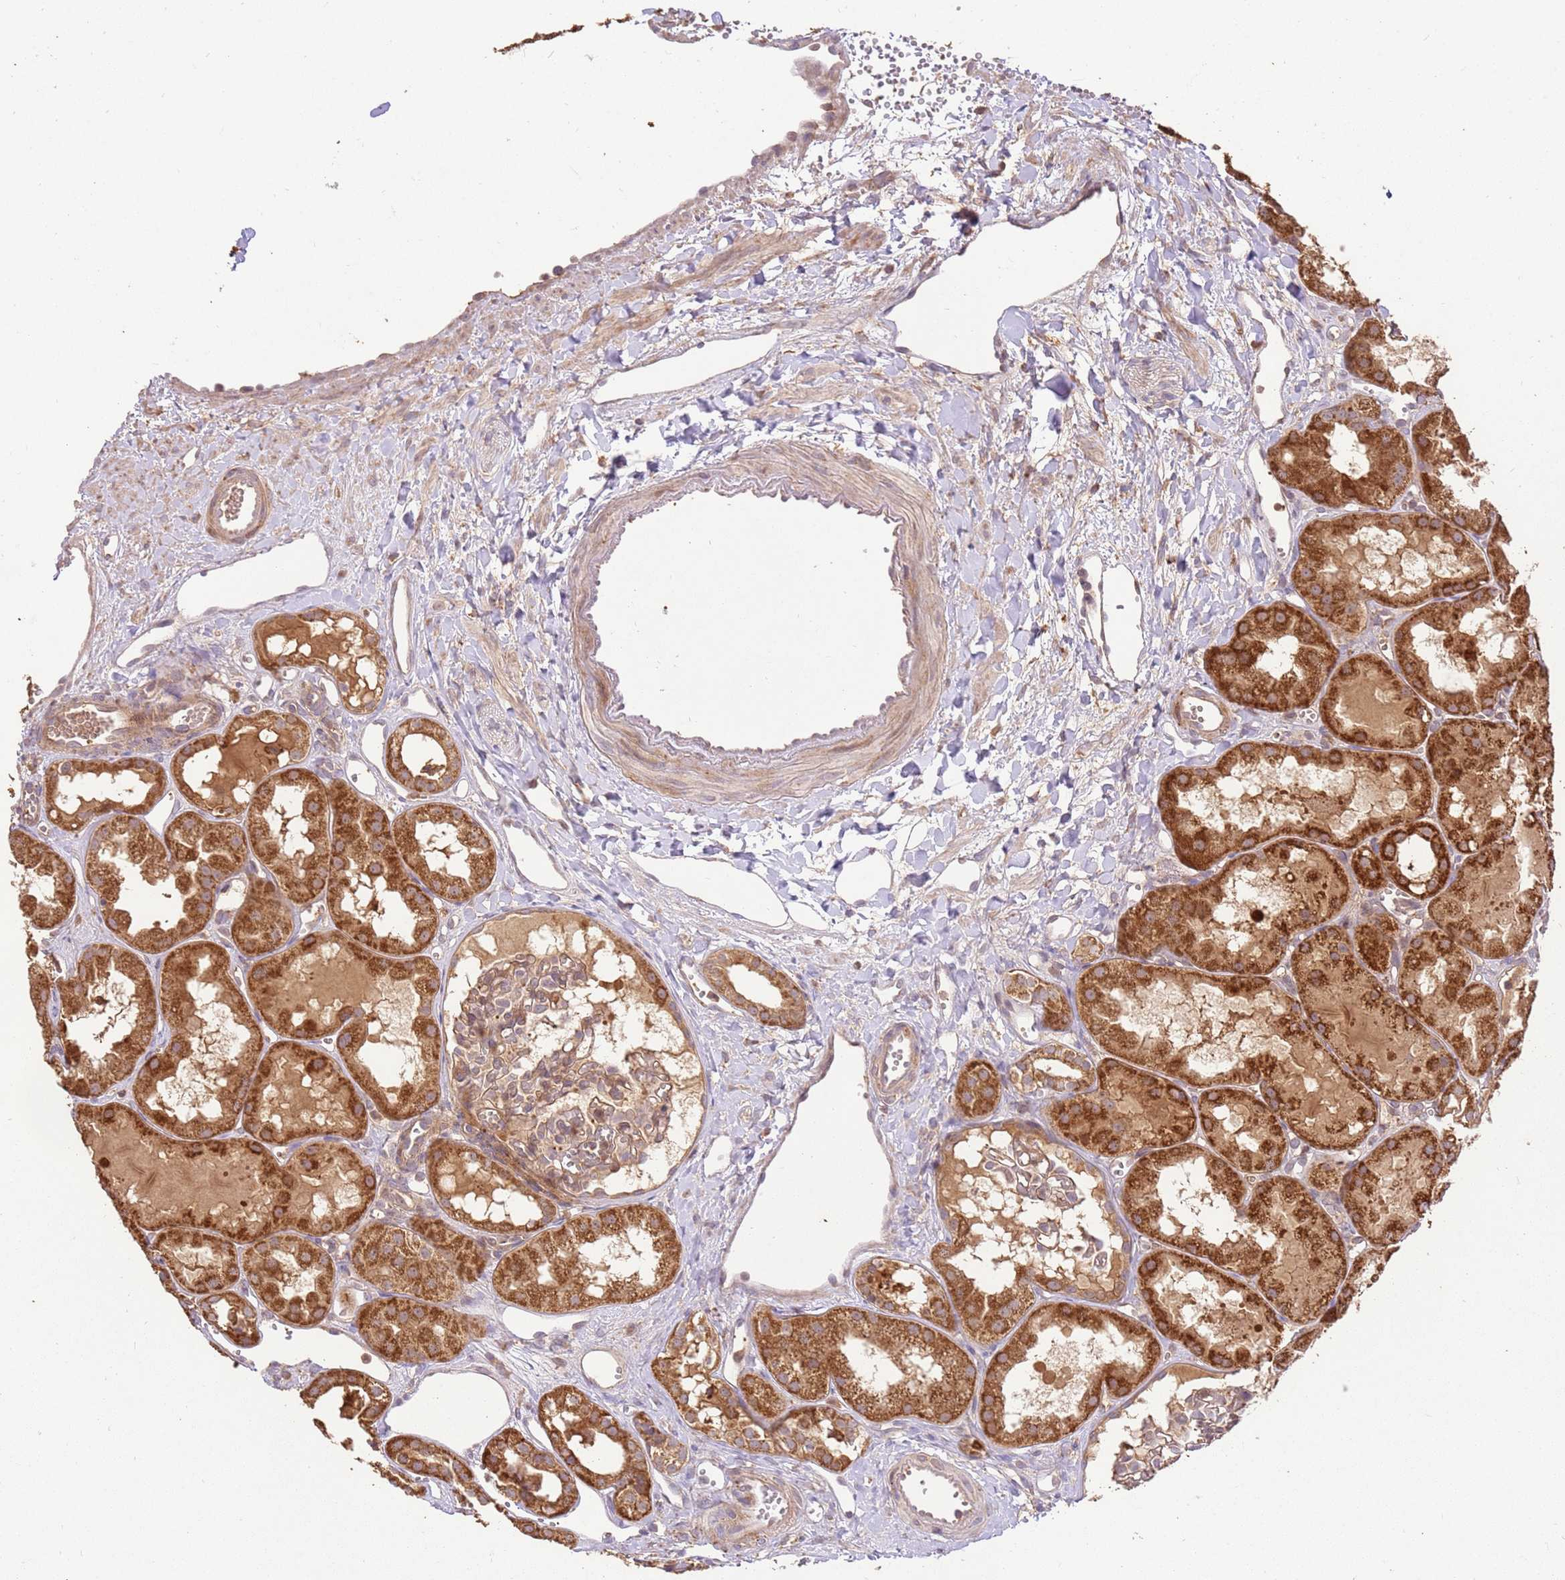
{"staining": {"intensity": "weak", "quantity": "25%-75%", "location": "cytoplasmic/membranous"}, "tissue": "kidney", "cell_type": "Cells in glomeruli", "image_type": "normal", "snomed": [{"axis": "morphology", "description": "Normal tissue, NOS"}, {"axis": "topography", "description": "Kidney"}], "caption": "IHC image of normal kidney stained for a protein (brown), which reveals low levels of weak cytoplasmic/membranous positivity in about 25%-75% of cells in glomeruli.", "gene": "LRRC28", "patient": {"sex": "male", "age": 16}}